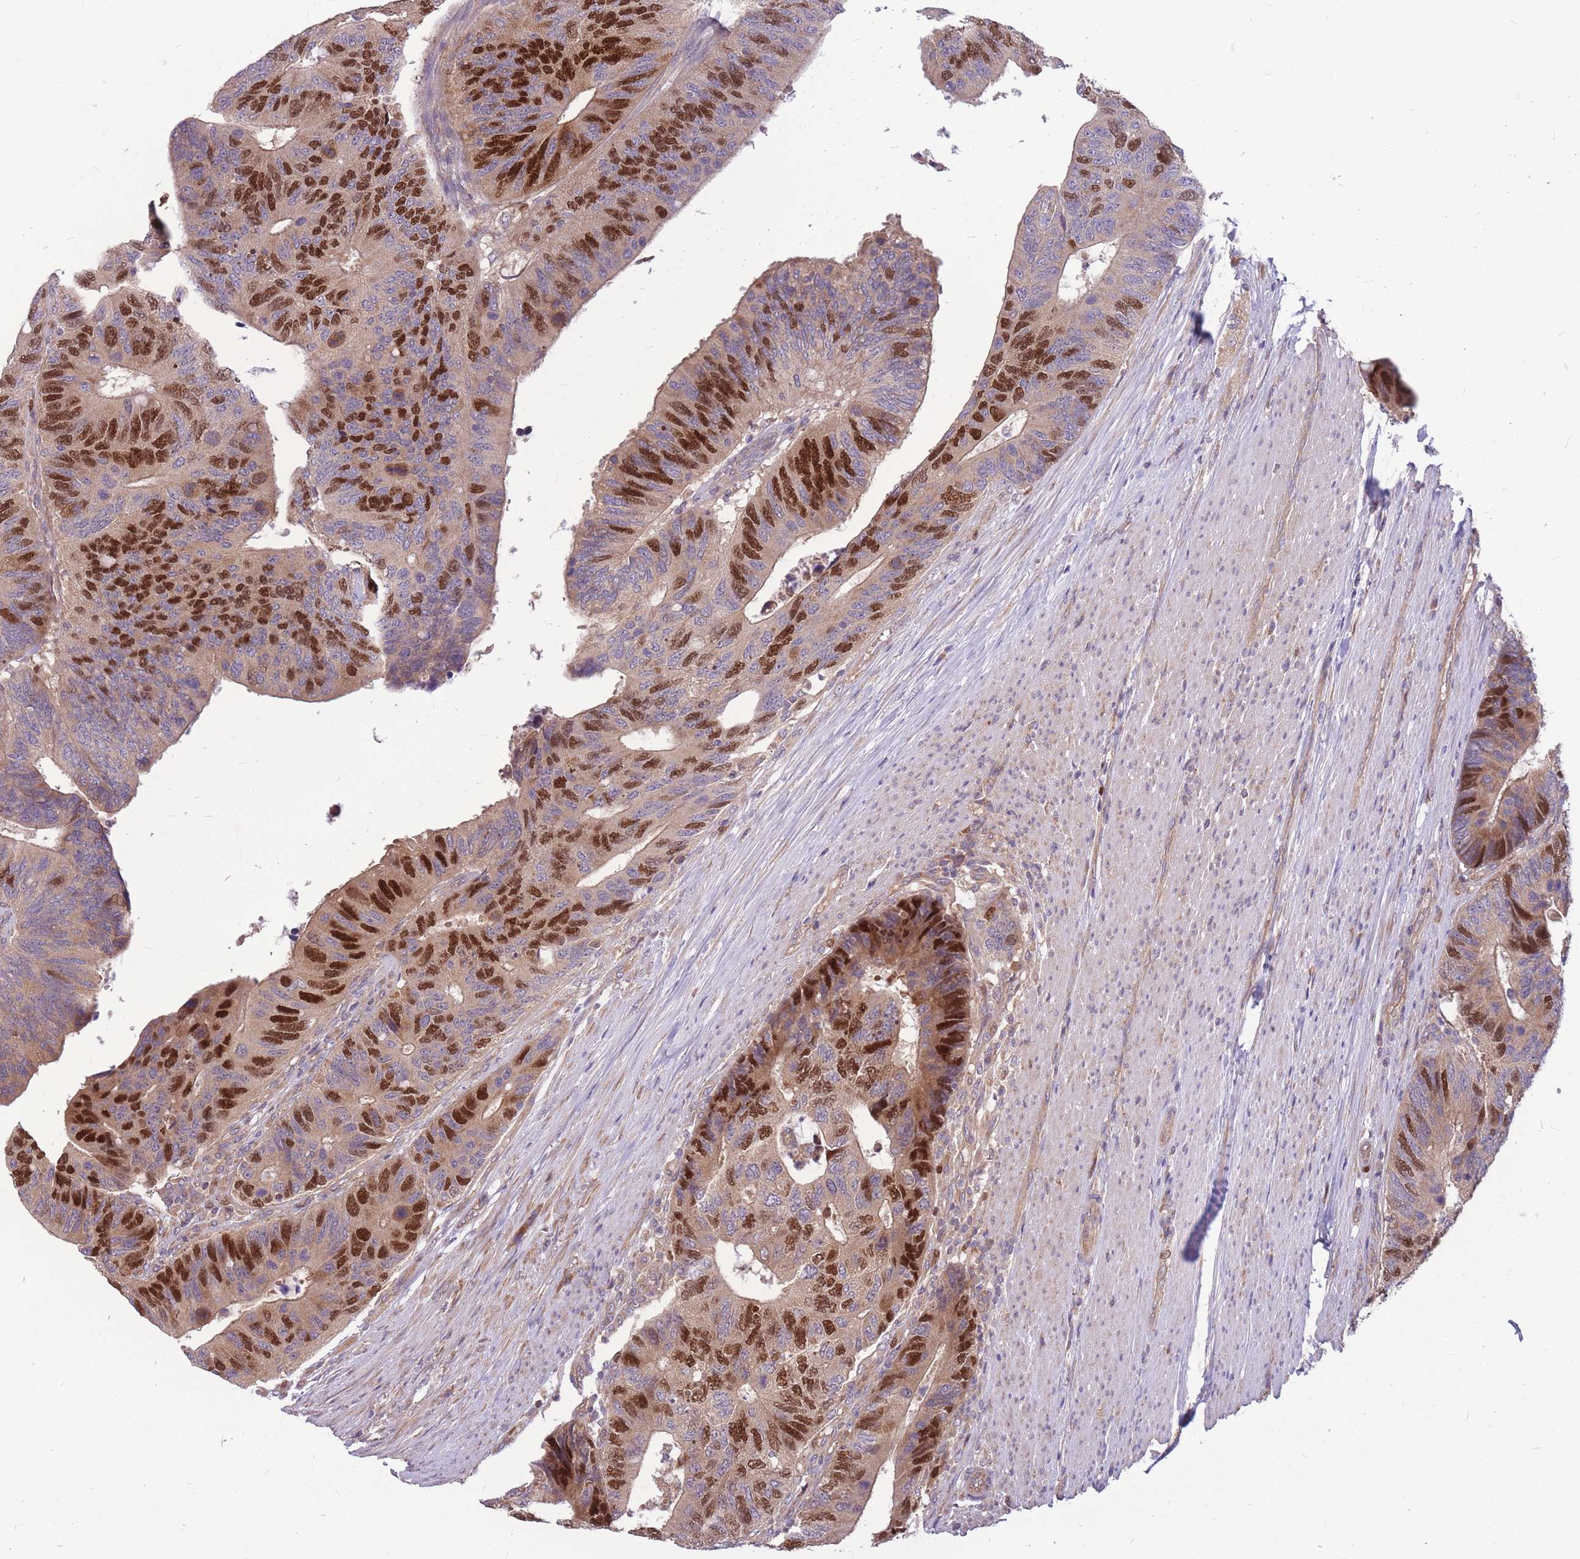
{"staining": {"intensity": "strong", "quantity": "25%-75%", "location": "nuclear"}, "tissue": "colorectal cancer", "cell_type": "Tumor cells", "image_type": "cancer", "snomed": [{"axis": "morphology", "description": "Adenocarcinoma, NOS"}, {"axis": "topography", "description": "Colon"}], "caption": "Tumor cells reveal high levels of strong nuclear expression in about 25%-75% of cells in human adenocarcinoma (colorectal).", "gene": "GMNN", "patient": {"sex": "male", "age": 87}}